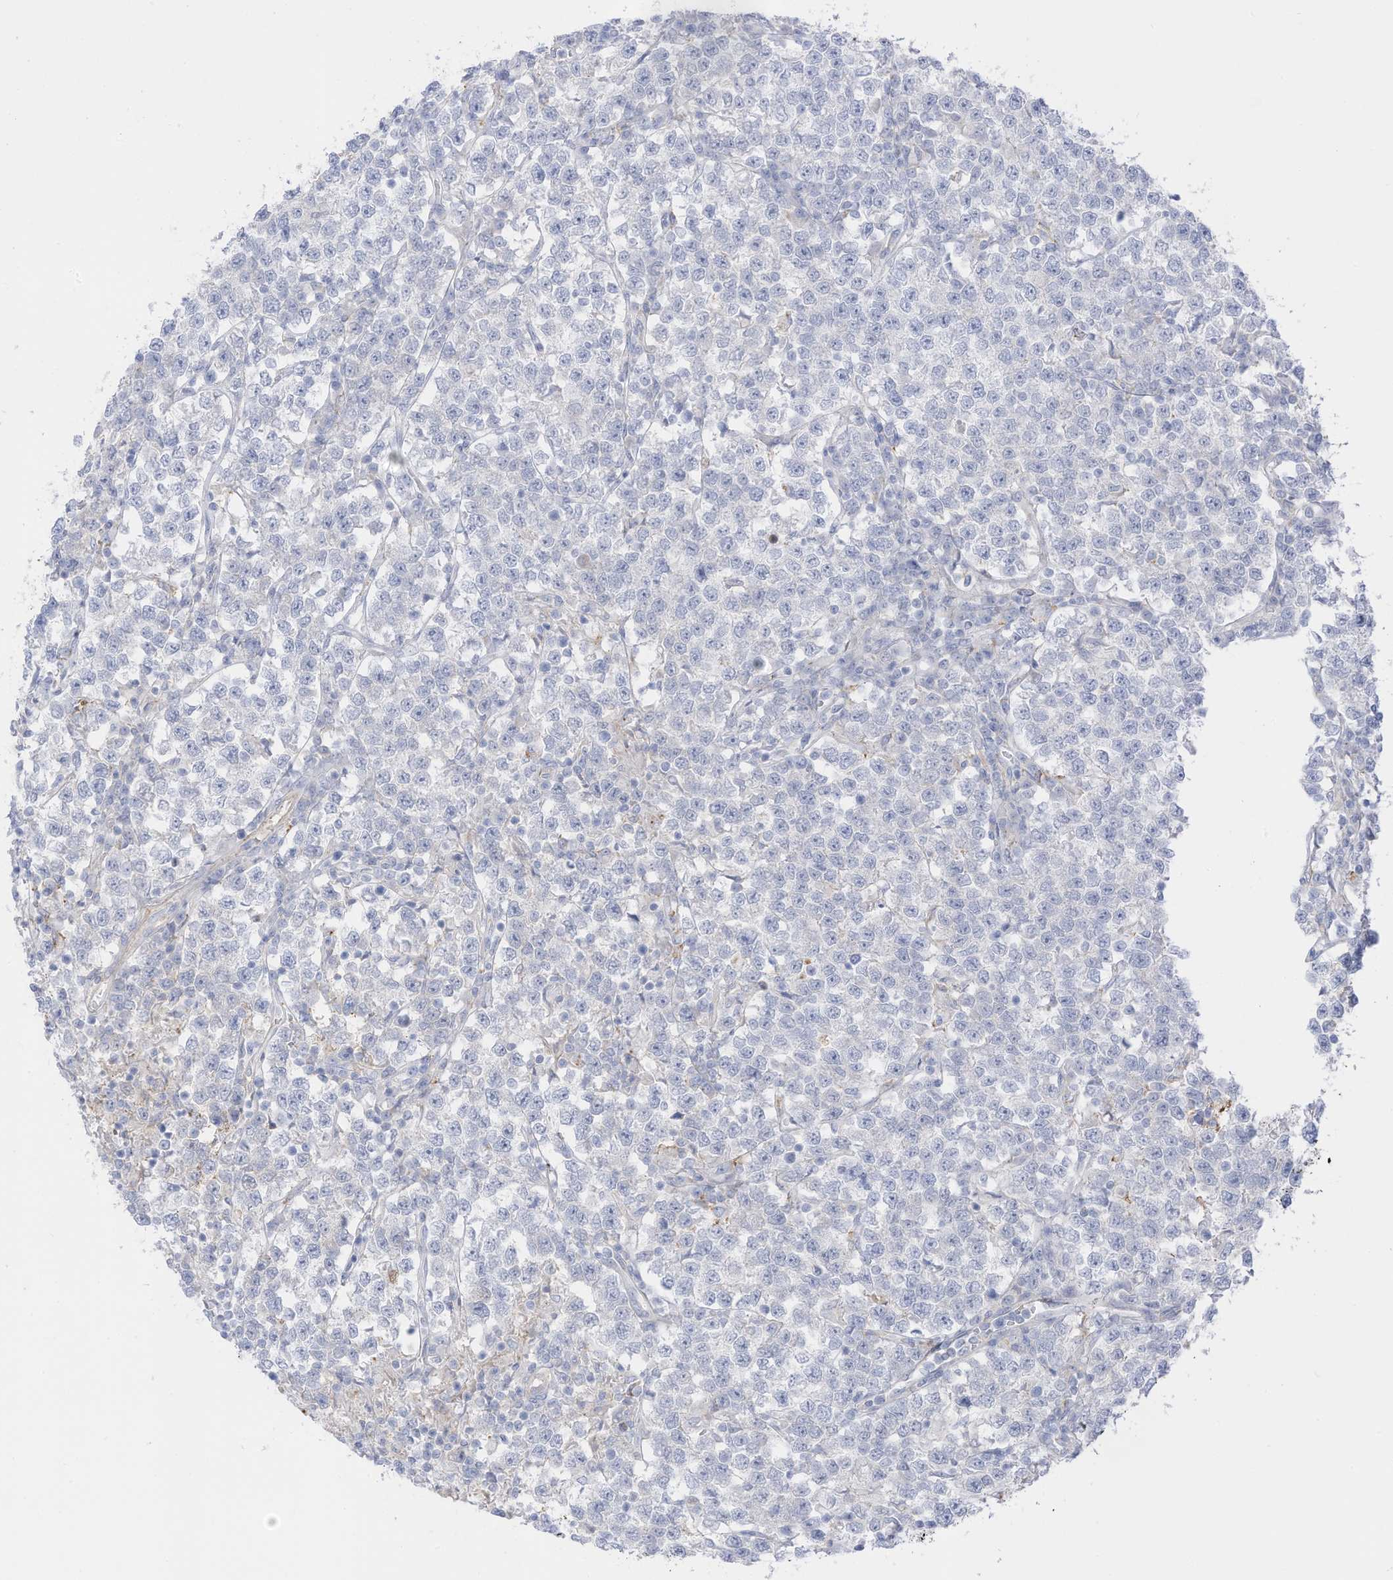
{"staining": {"intensity": "negative", "quantity": "none", "location": "none"}, "tissue": "testis cancer", "cell_type": "Tumor cells", "image_type": "cancer", "snomed": [{"axis": "morphology", "description": "Normal tissue, NOS"}, {"axis": "morphology", "description": "Seminoma, NOS"}, {"axis": "topography", "description": "Testis"}], "caption": "High magnification brightfield microscopy of testis cancer stained with DAB (brown) and counterstained with hematoxylin (blue): tumor cells show no significant staining. (DAB (3,3'-diaminobenzidine) immunohistochemistry, high magnification).", "gene": "HSD17B13", "patient": {"sex": "male", "age": 43}}